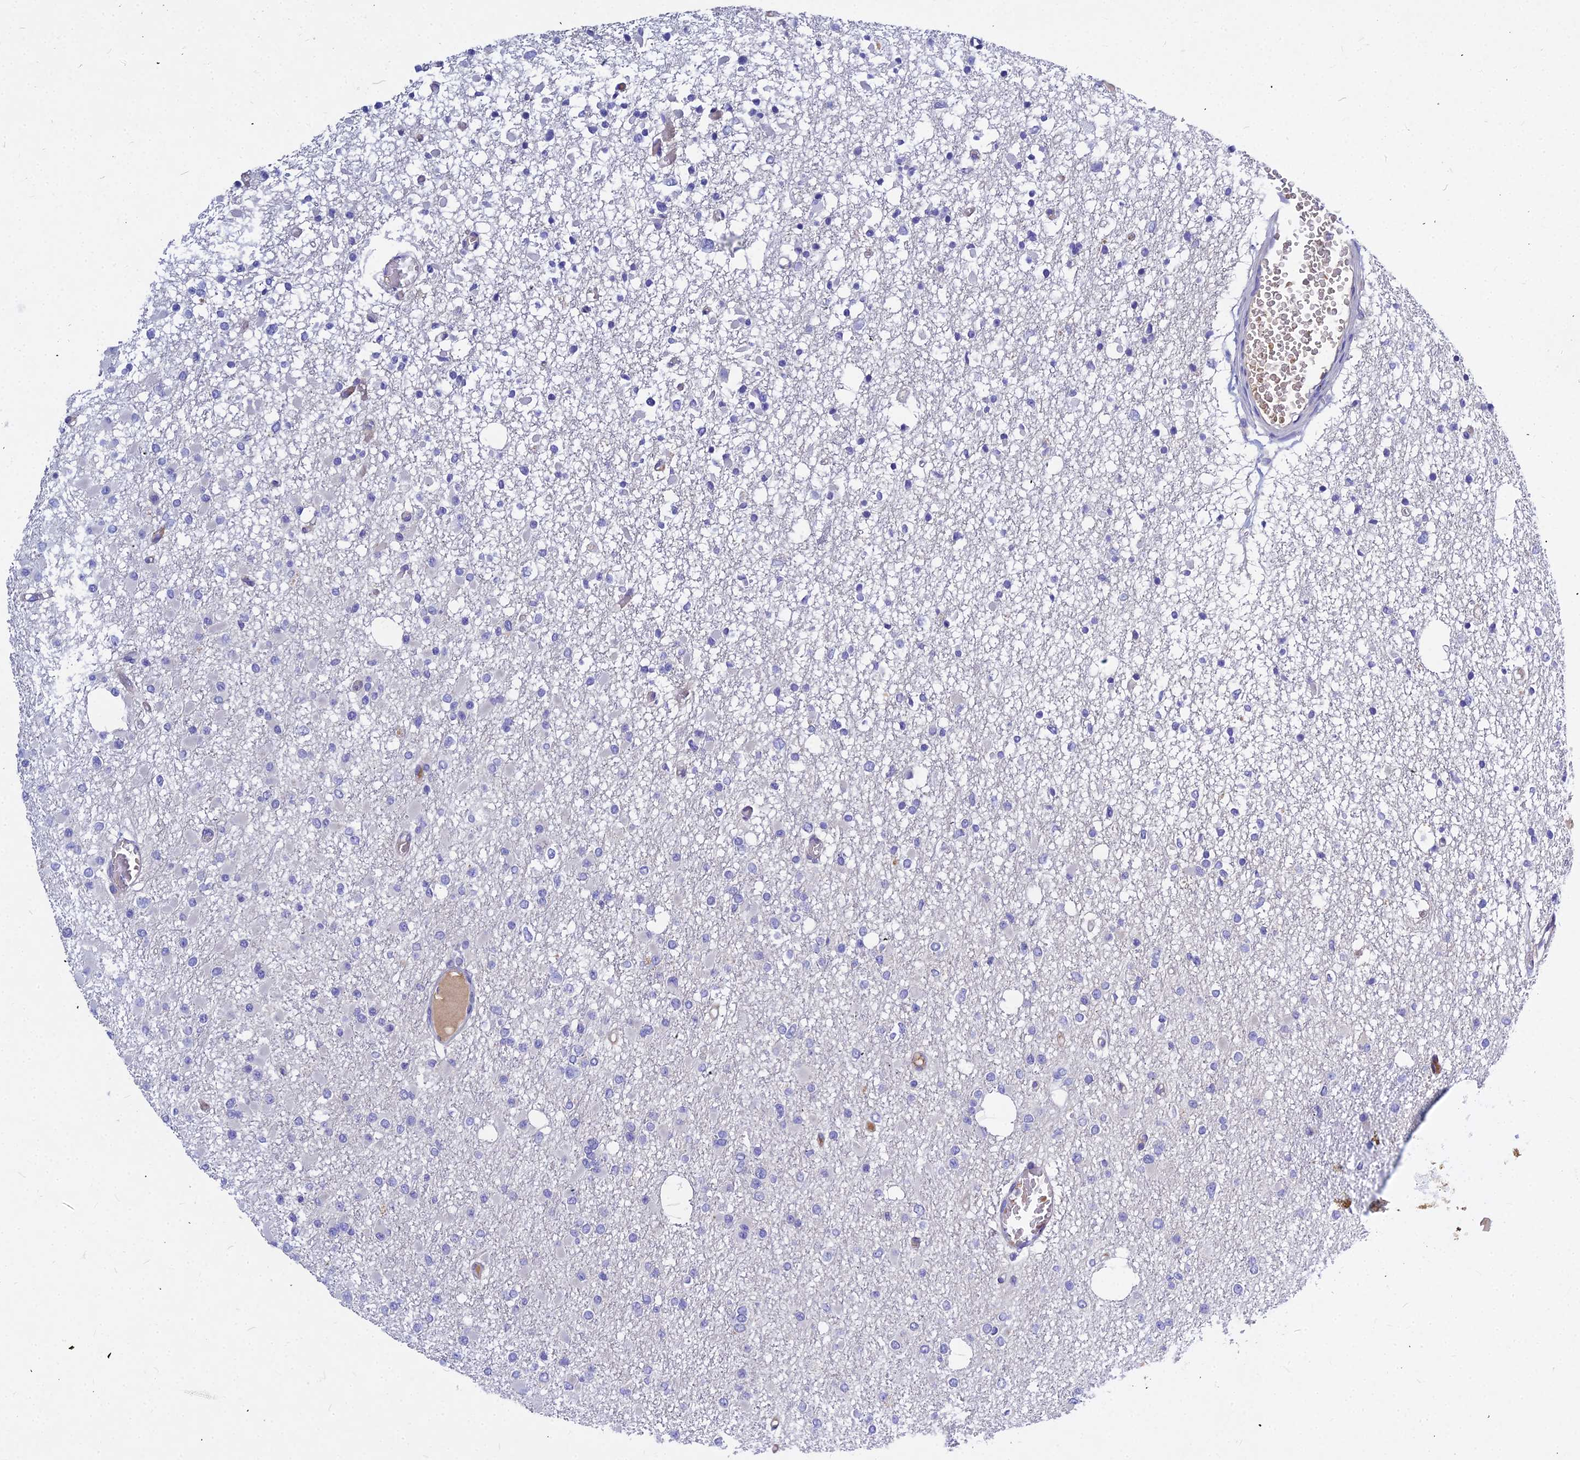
{"staining": {"intensity": "negative", "quantity": "none", "location": "none"}, "tissue": "glioma", "cell_type": "Tumor cells", "image_type": "cancer", "snomed": [{"axis": "morphology", "description": "Glioma, malignant, Low grade"}, {"axis": "topography", "description": "Brain"}], "caption": "This is a image of IHC staining of malignant low-grade glioma, which shows no positivity in tumor cells.", "gene": "DMRTA1", "patient": {"sex": "female", "age": 22}}